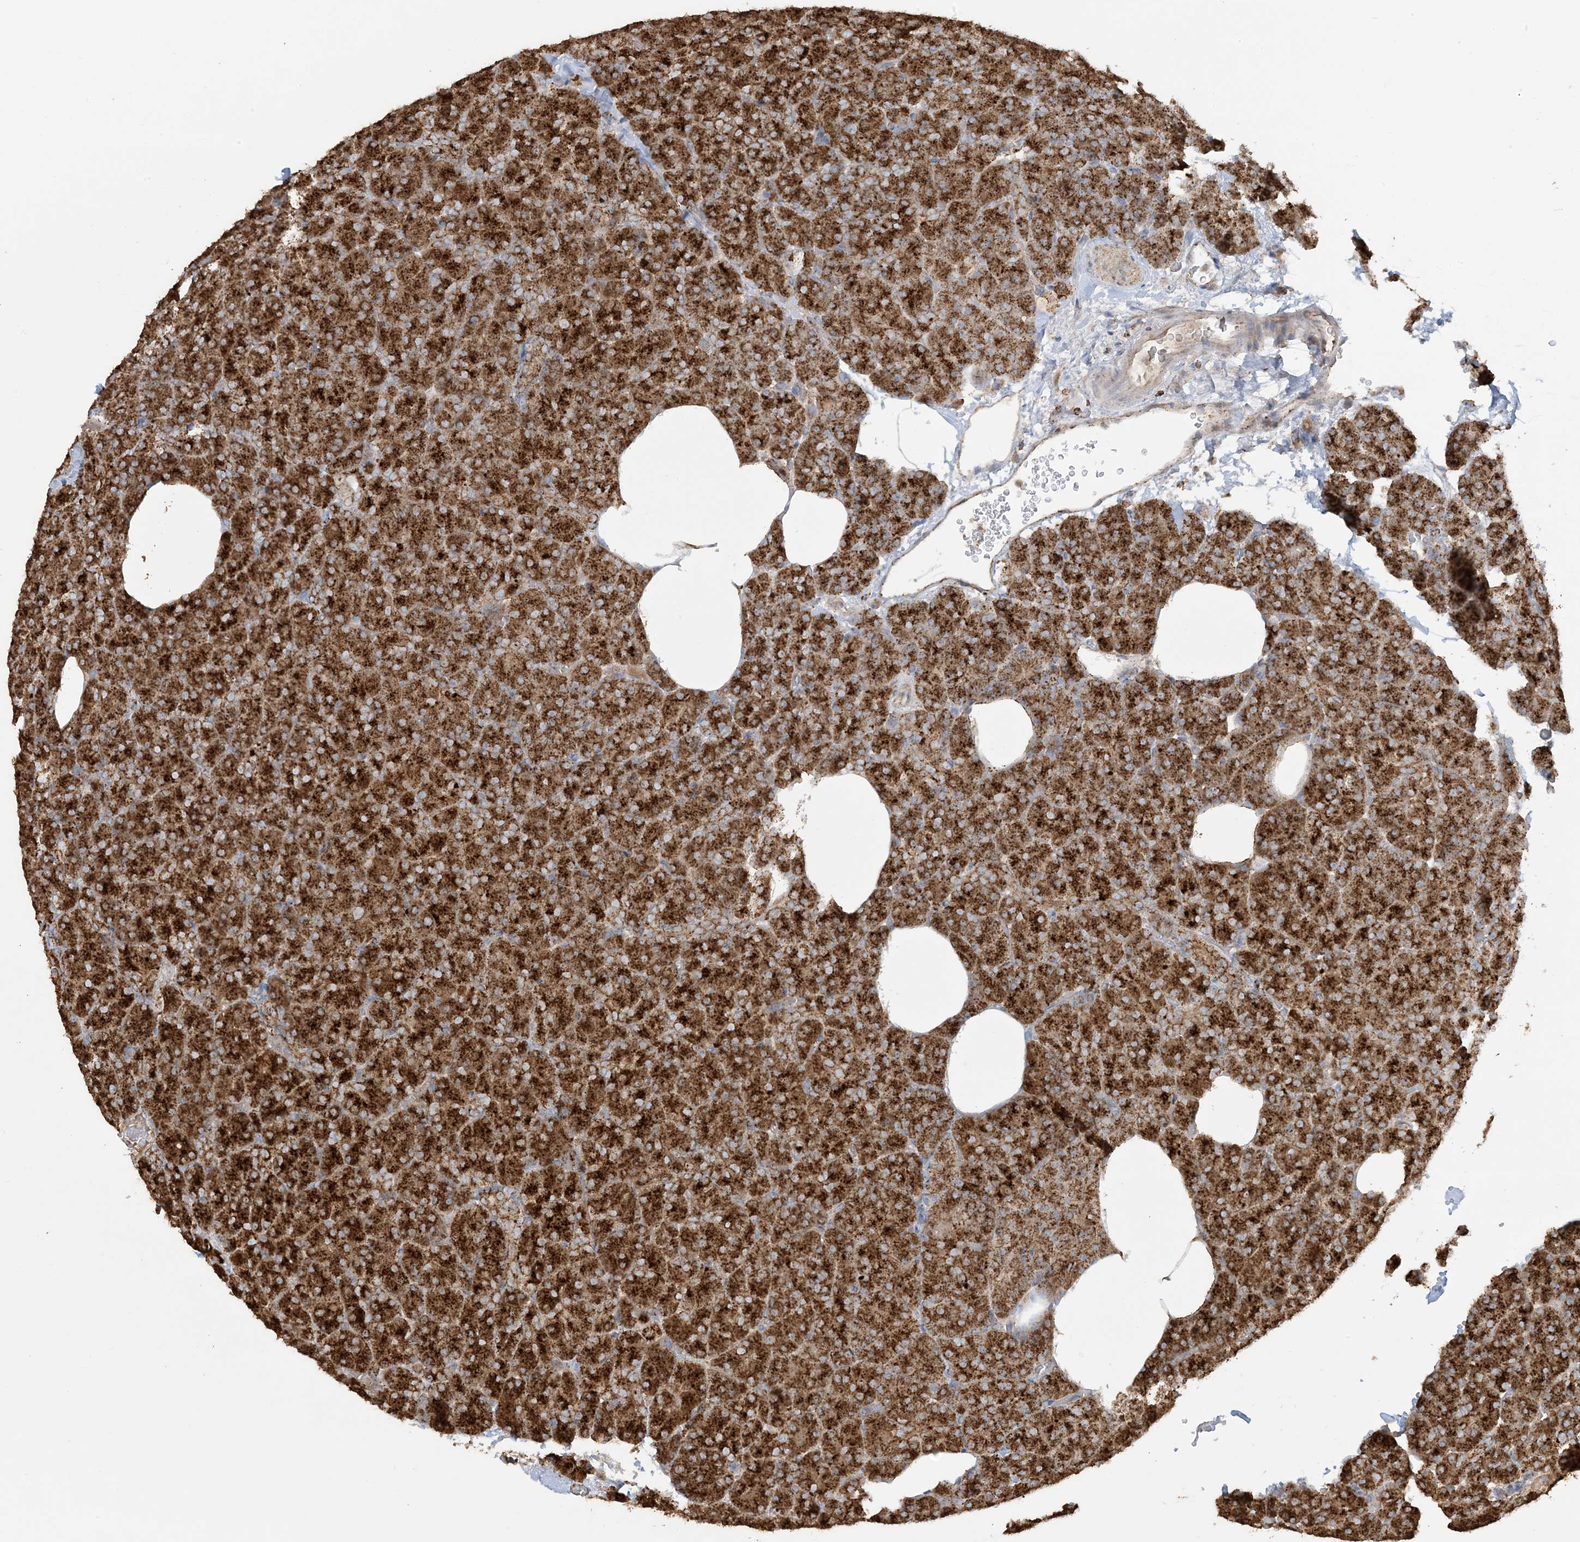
{"staining": {"intensity": "strong", "quantity": ">75%", "location": "cytoplasmic/membranous"}, "tissue": "pancreas", "cell_type": "Exocrine glandular cells", "image_type": "normal", "snomed": [{"axis": "morphology", "description": "Normal tissue, NOS"}, {"axis": "morphology", "description": "Carcinoid, malignant, NOS"}, {"axis": "topography", "description": "Pancreas"}], "caption": "About >75% of exocrine glandular cells in benign pancreas demonstrate strong cytoplasmic/membranous protein positivity as visualized by brown immunohistochemical staining.", "gene": "AGA", "patient": {"sex": "female", "age": 35}}